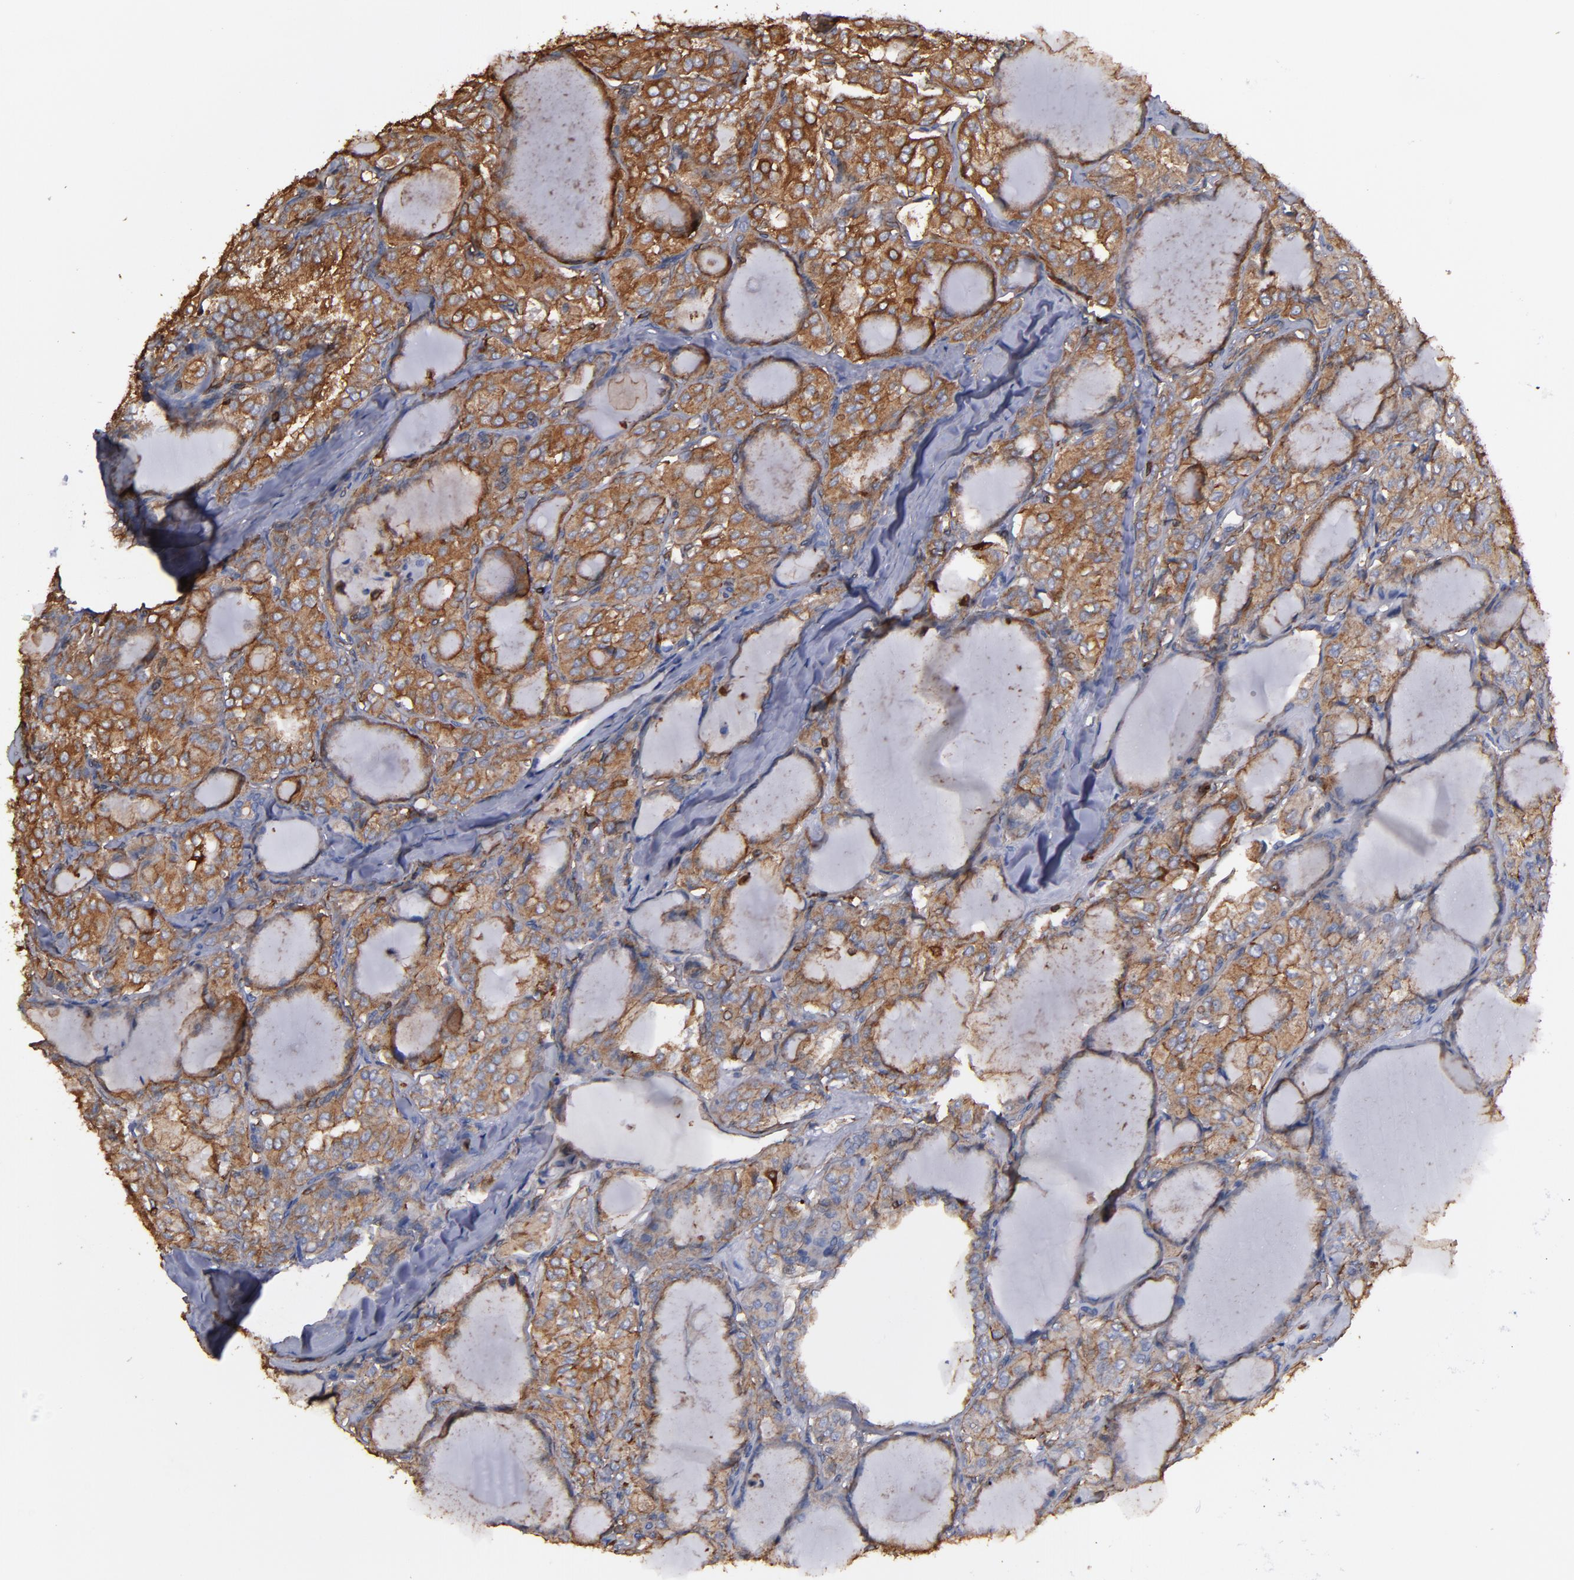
{"staining": {"intensity": "moderate", "quantity": ">75%", "location": "cytoplasmic/membranous"}, "tissue": "thyroid cancer", "cell_type": "Tumor cells", "image_type": "cancer", "snomed": [{"axis": "morphology", "description": "Papillary adenocarcinoma, NOS"}, {"axis": "topography", "description": "Thyroid gland"}], "caption": "Thyroid papillary adenocarcinoma tissue displays moderate cytoplasmic/membranous positivity in approximately >75% of tumor cells", "gene": "ACTN4", "patient": {"sex": "male", "age": 20}}